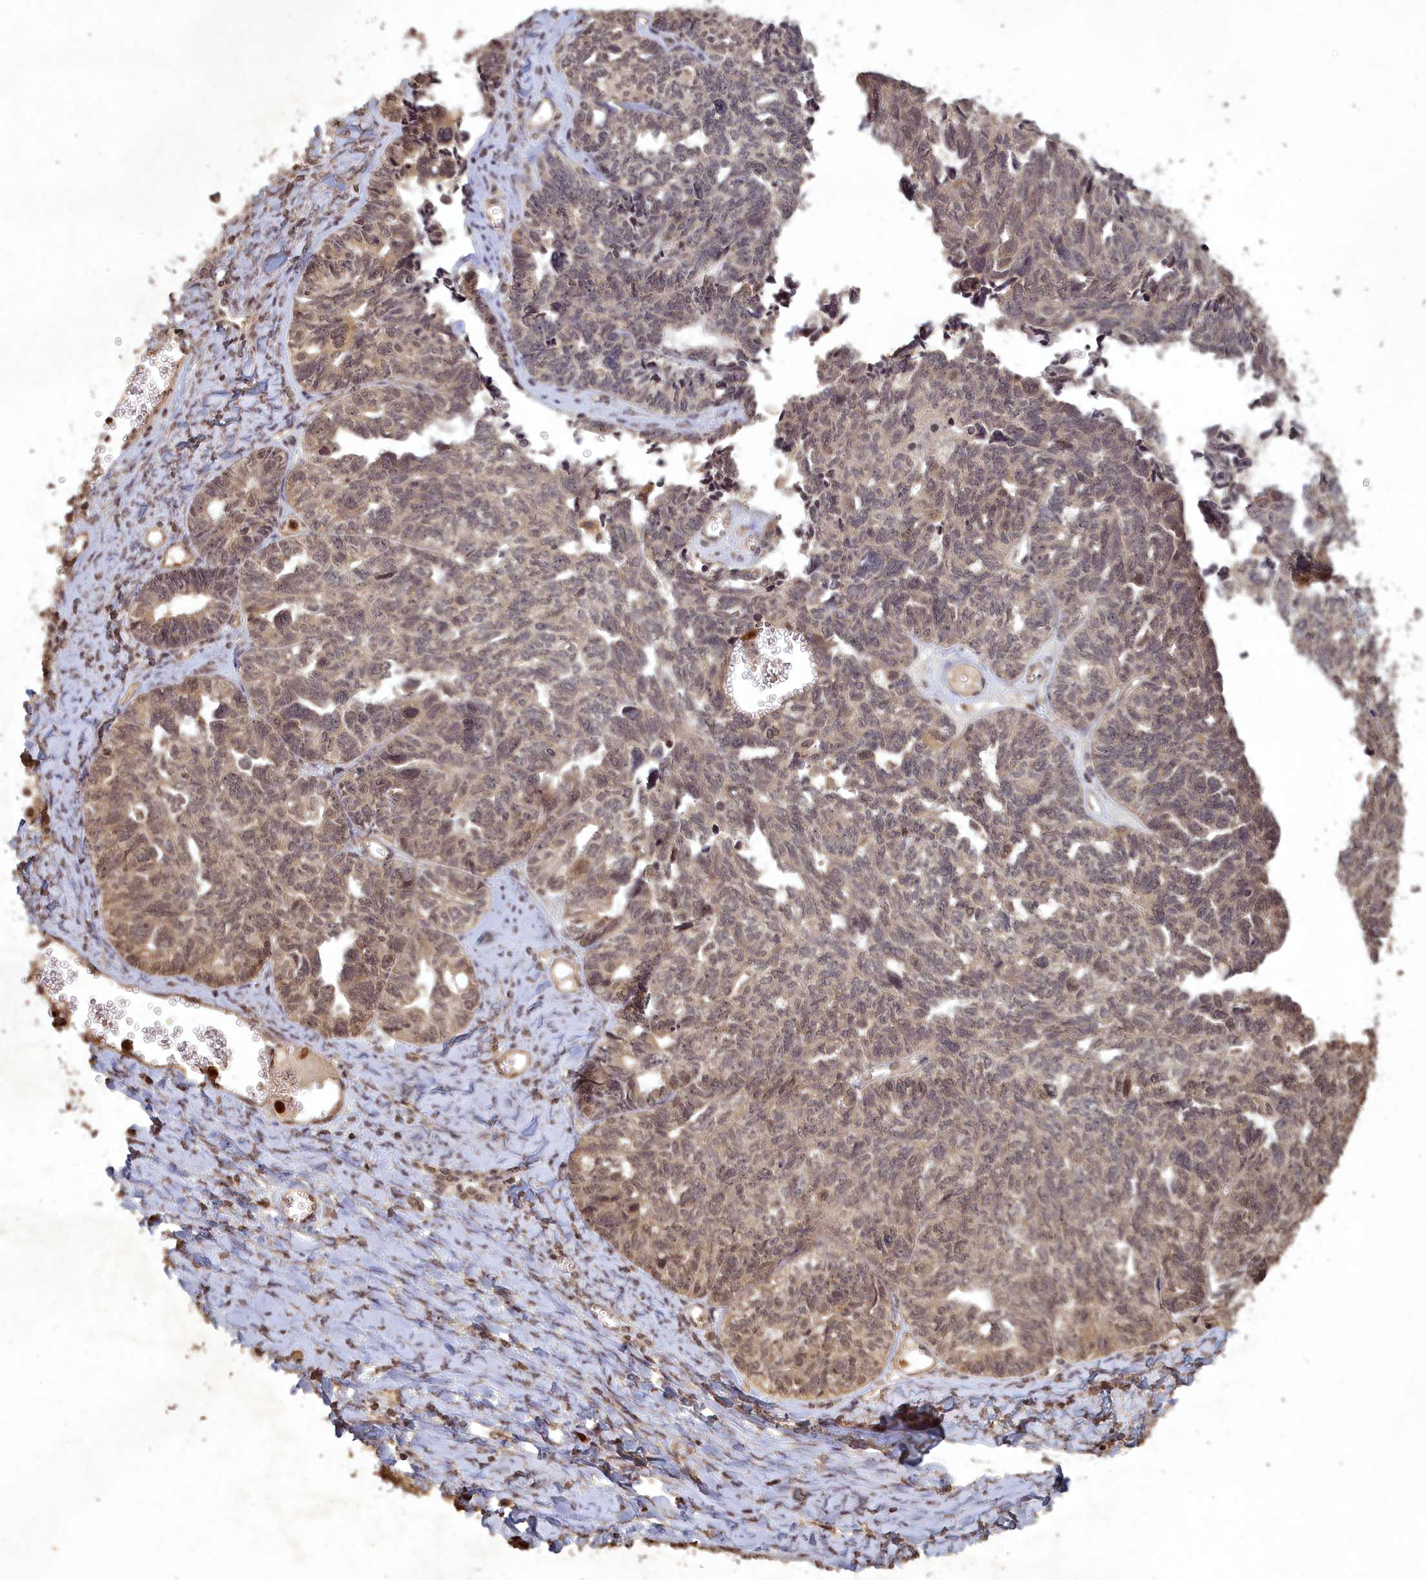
{"staining": {"intensity": "weak", "quantity": ">75%", "location": "cytoplasmic/membranous,nuclear"}, "tissue": "ovarian cancer", "cell_type": "Tumor cells", "image_type": "cancer", "snomed": [{"axis": "morphology", "description": "Cystadenocarcinoma, serous, NOS"}, {"axis": "topography", "description": "Ovary"}], "caption": "Immunohistochemical staining of human ovarian cancer displays low levels of weak cytoplasmic/membranous and nuclear protein staining in approximately >75% of tumor cells.", "gene": "SRMS", "patient": {"sex": "female", "age": 79}}